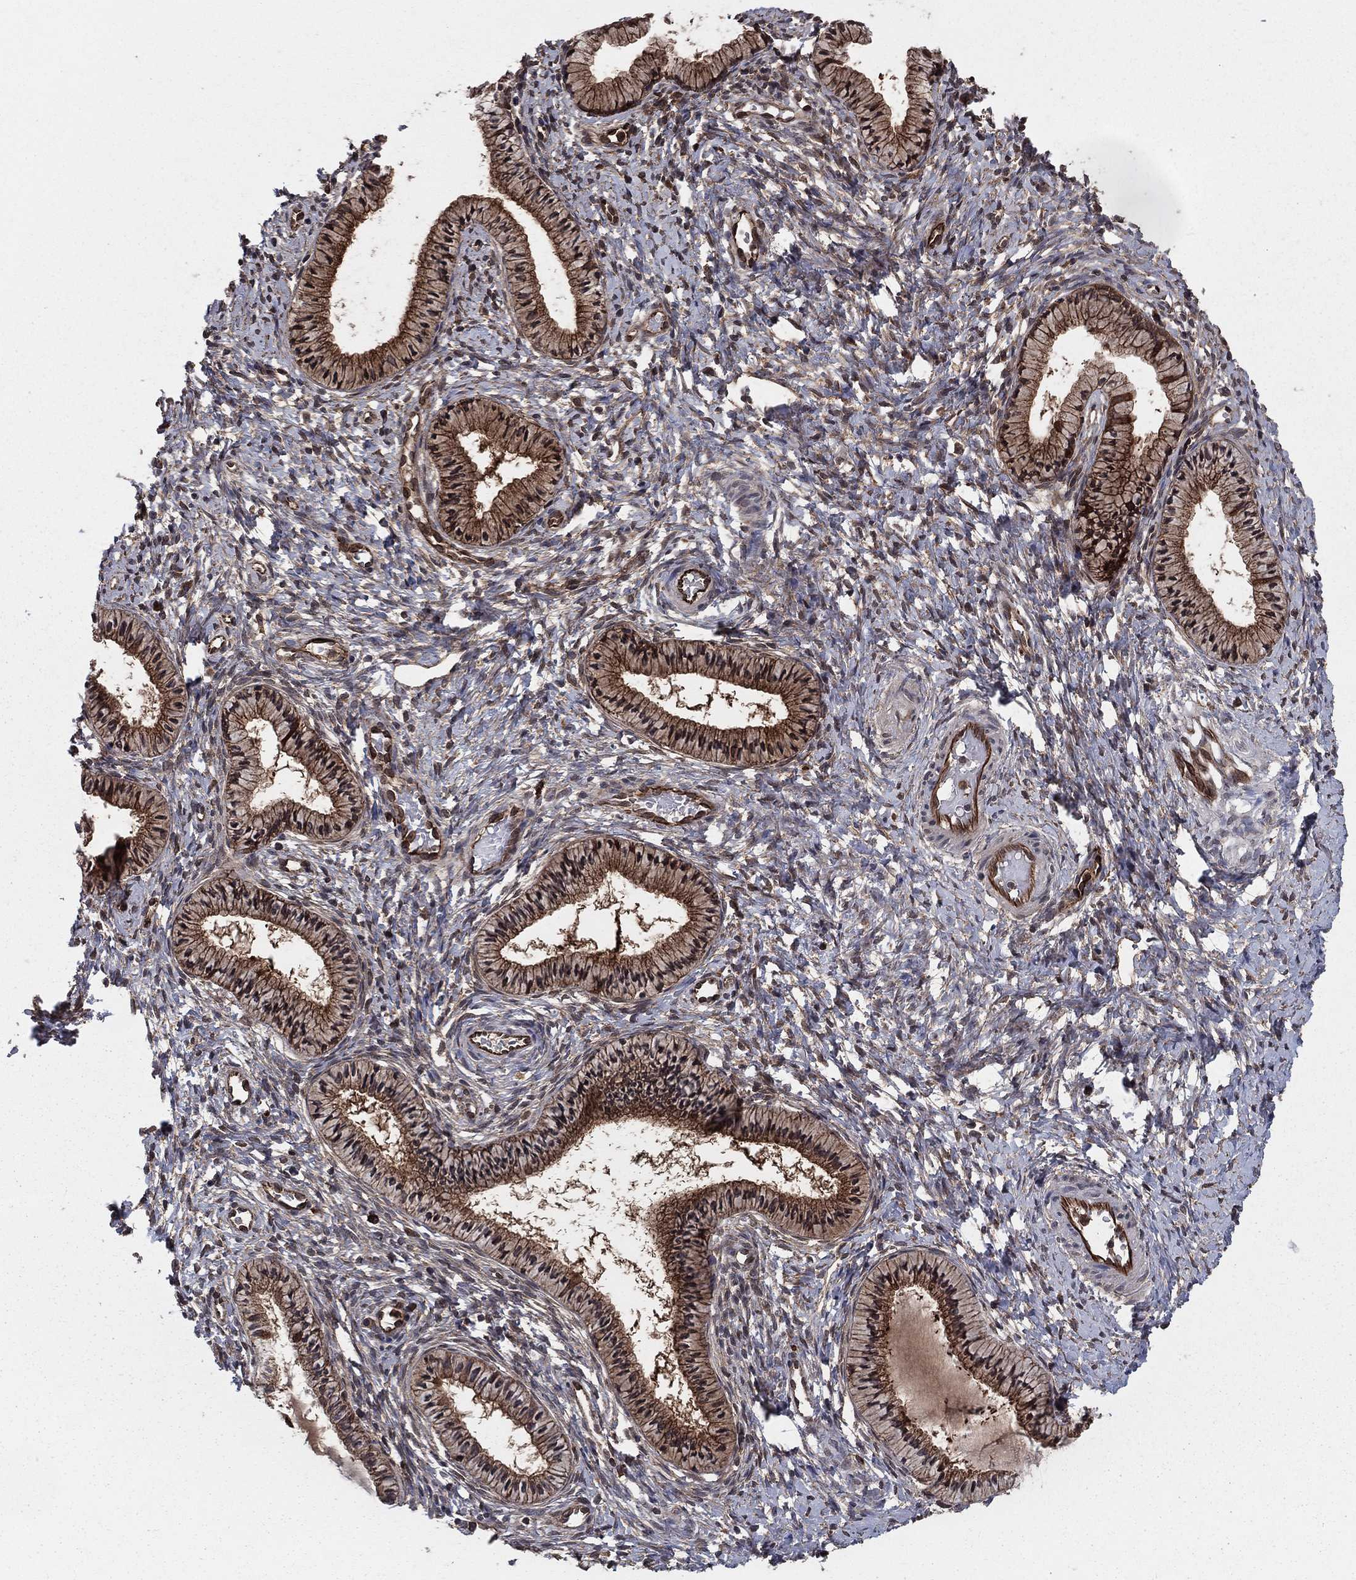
{"staining": {"intensity": "moderate", "quantity": ">75%", "location": "cytoplasmic/membranous"}, "tissue": "cervix", "cell_type": "Glandular cells", "image_type": "normal", "snomed": [{"axis": "morphology", "description": "Normal tissue, NOS"}, {"axis": "topography", "description": "Cervix"}], "caption": "Moderate cytoplasmic/membranous positivity for a protein is present in about >75% of glandular cells of normal cervix using immunohistochemistry.", "gene": "CERT1", "patient": {"sex": "female", "age": 39}}